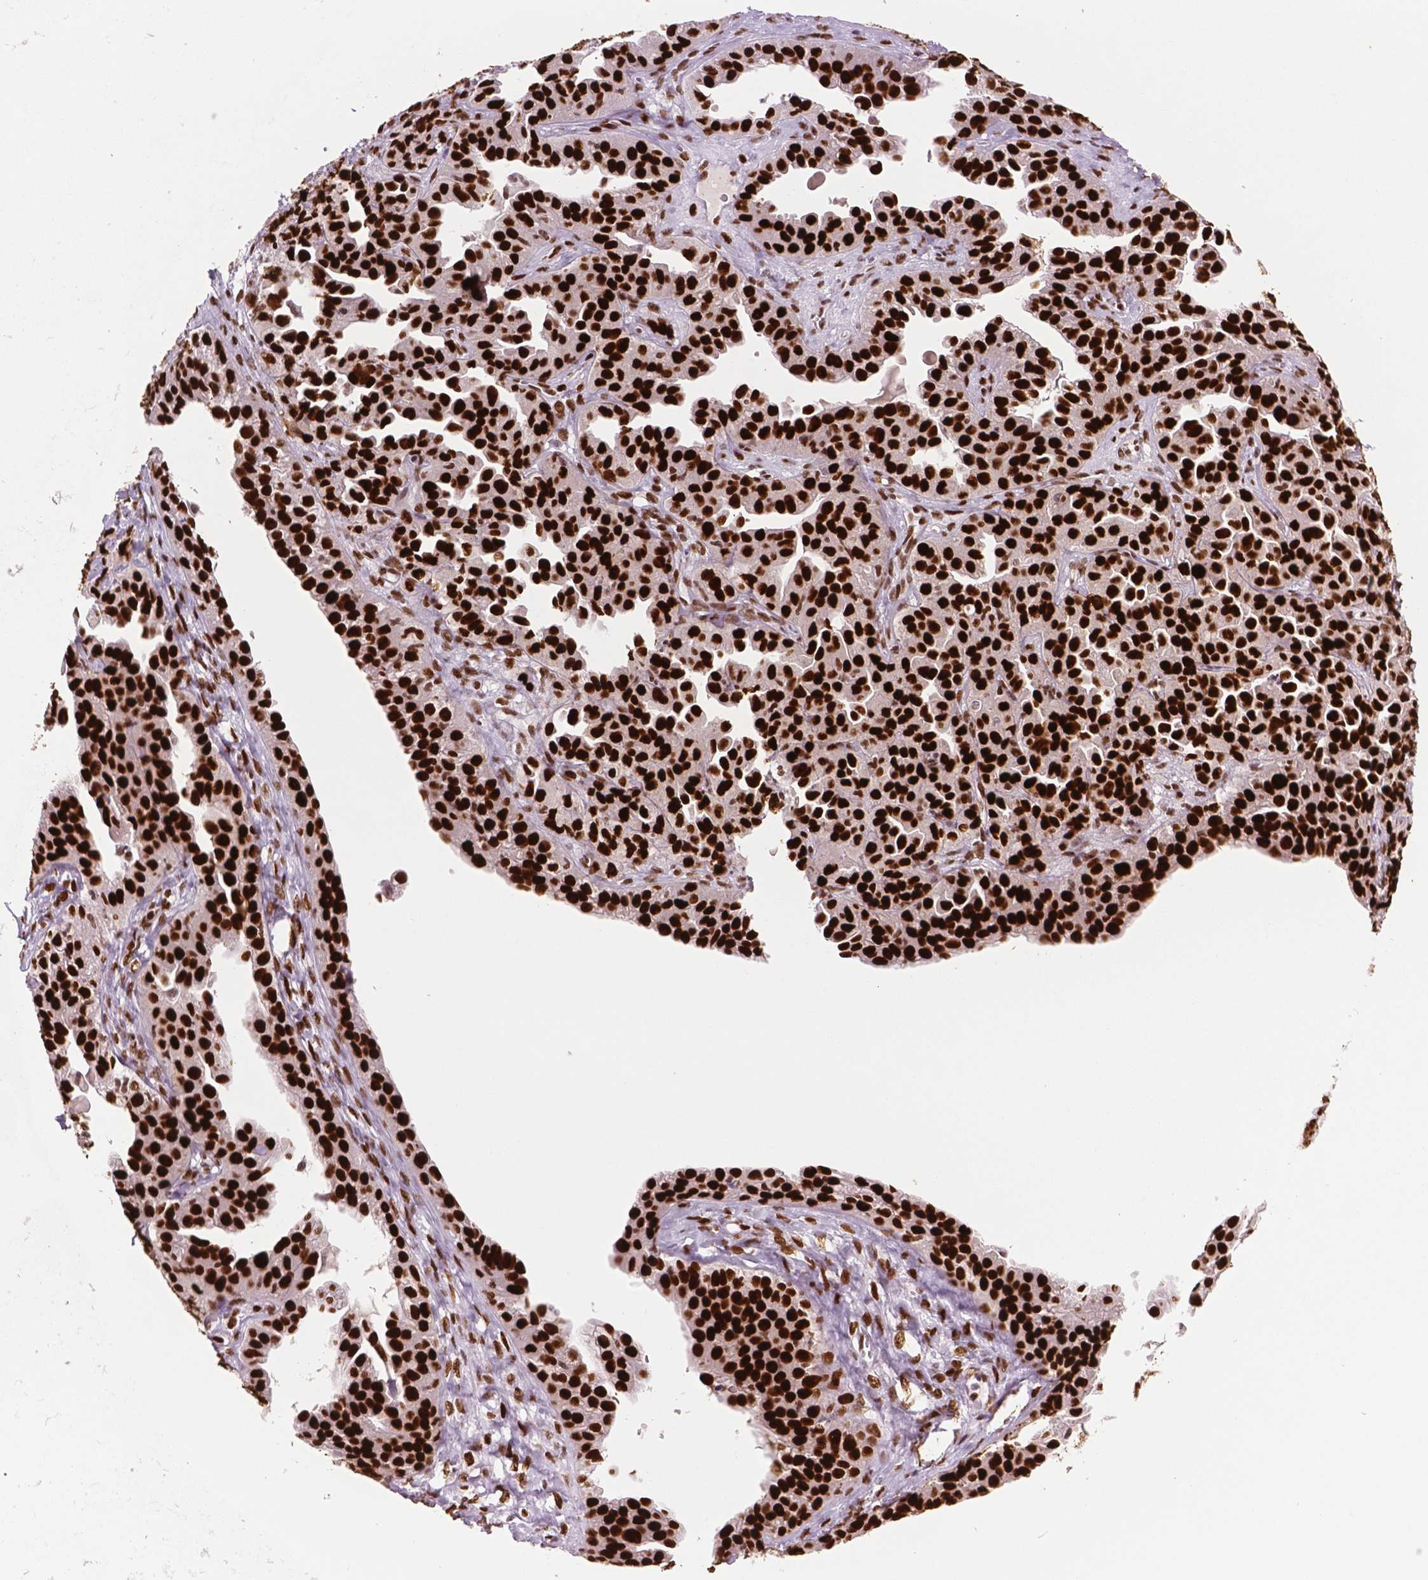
{"staining": {"intensity": "strong", "quantity": ">75%", "location": "nuclear"}, "tissue": "ovarian cancer", "cell_type": "Tumor cells", "image_type": "cancer", "snomed": [{"axis": "morphology", "description": "Cystadenocarcinoma, serous, NOS"}, {"axis": "topography", "description": "Ovary"}], "caption": "IHC histopathology image of human ovarian cancer (serous cystadenocarcinoma) stained for a protein (brown), which shows high levels of strong nuclear staining in about >75% of tumor cells.", "gene": "MSH6", "patient": {"sex": "female", "age": 75}}